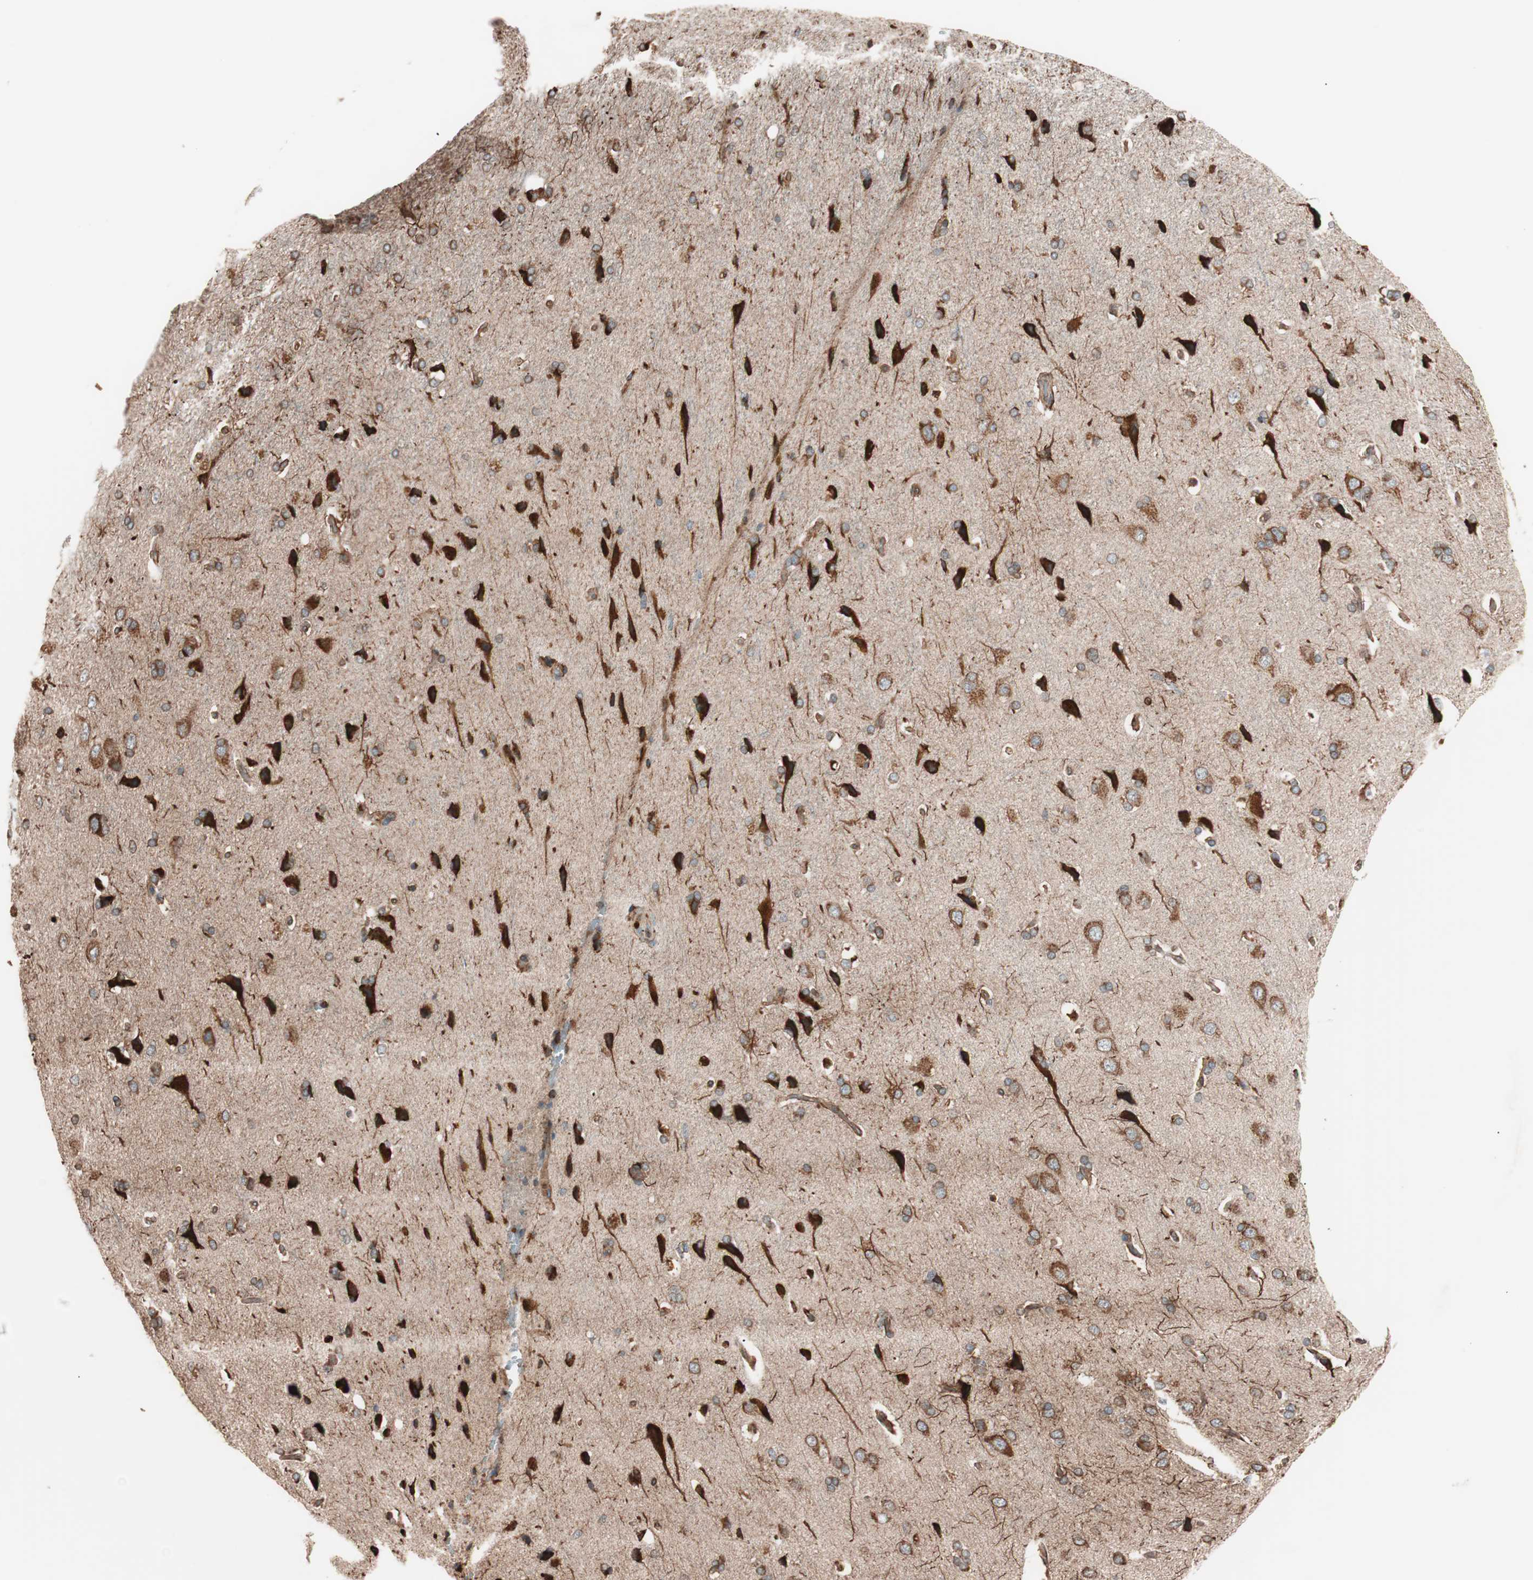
{"staining": {"intensity": "moderate", "quantity": "25%-75%", "location": "cytoplasmic/membranous"}, "tissue": "cerebral cortex", "cell_type": "Endothelial cells", "image_type": "normal", "snomed": [{"axis": "morphology", "description": "Normal tissue, NOS"}, {"axis": "topography", "description": "Cerebral cortex"}], "caption": "Cerebral cortex was stained to show a protein in brown. There is medium levels of moderate cytoplasmic/membranous positivity in about 25%-75% of endothelial cells. (Brightfield microscopy of DAB IHC at high magnification).", "gene": "VEGFA", "patient": {"sex": "male", "age": 62}}